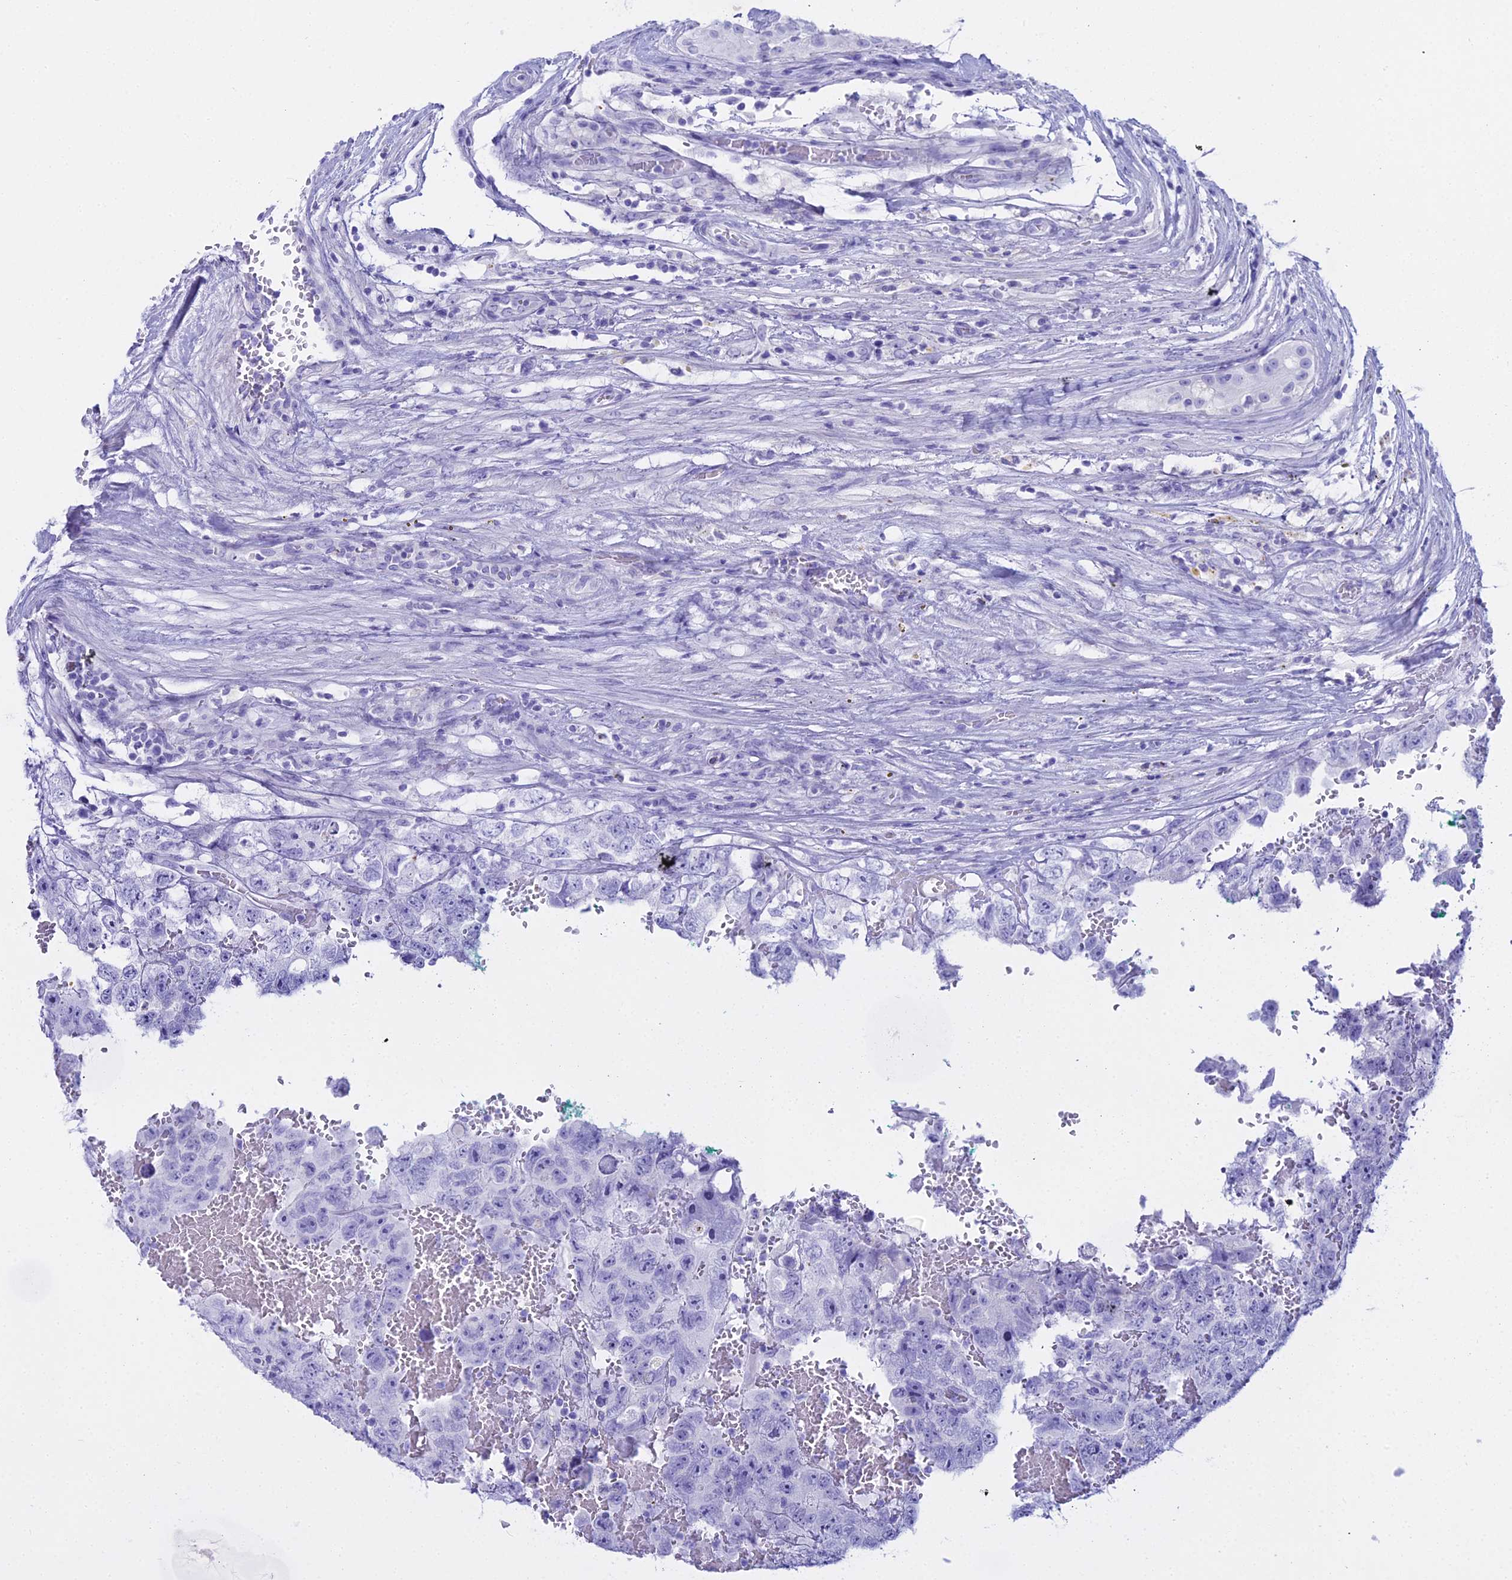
{"staining": {"intensity": "negative", "quantity": "none", "location": "none"}, "tissue": "testis cancer", "cell_type": "Tumor cells", "image_type": "cancer", "snomed": [{"axis": "morphology", "description": "Carcinoma, Embryonal, NOS"}, {"axis": "topography", "description": "Testis"}], "caption": "Tumor cells show no significant staining in embryonal carcinoma (testis).", "gene": "CGB2", "patient": {"sex": "male", "age": 45}}